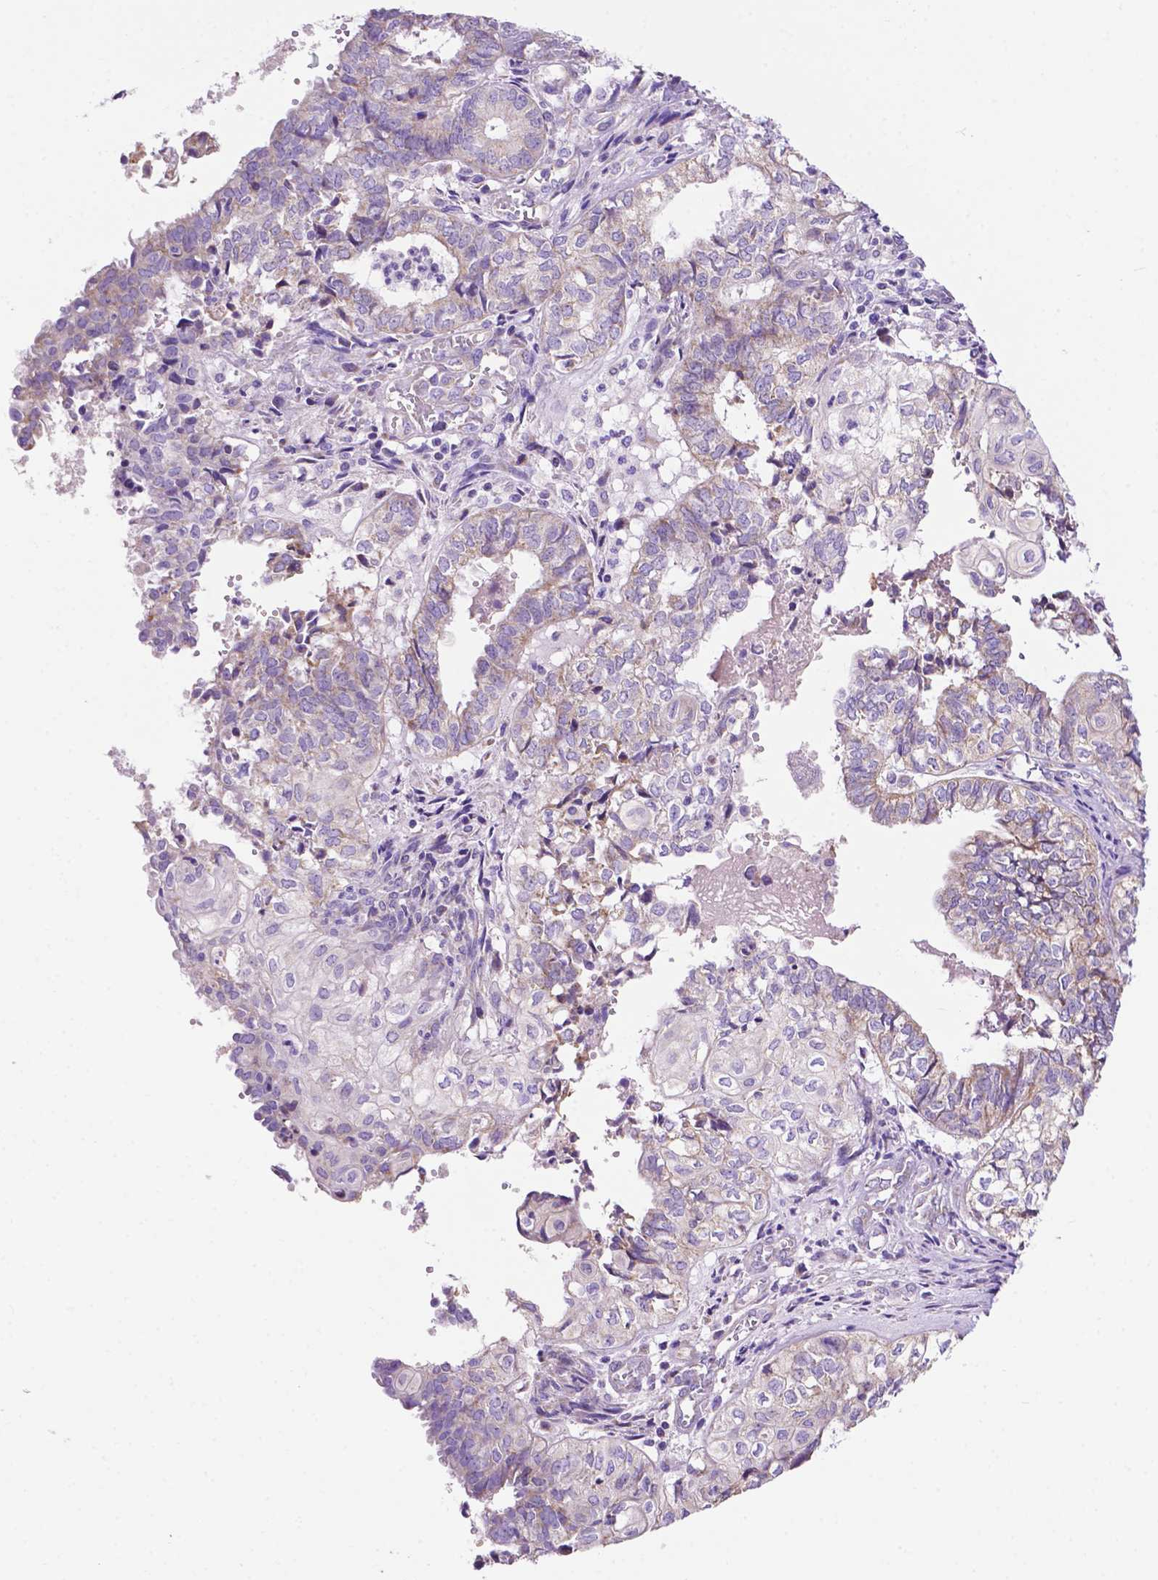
{"staining": {"intensity": "weak", "quantity": ">75%", "location": "cytoplasmic/membranous"}, "tissue": "ovarian cancer", "cell_type": "Tumor cells", "image_type": "cancer", "snomed": [{"axis": "morphology", "description": "Carcinoma, endometroid"}, {"axis": "topography", "description": "Ovary"}], "caption": "Protein staining by IHC demonstrates weak cytoplasmic/membranous expression in approximately >75% of tumor cells in ovarian cancer.", "gene": "PHYHIP", "patient": {"sex": "female", "age": 64}}